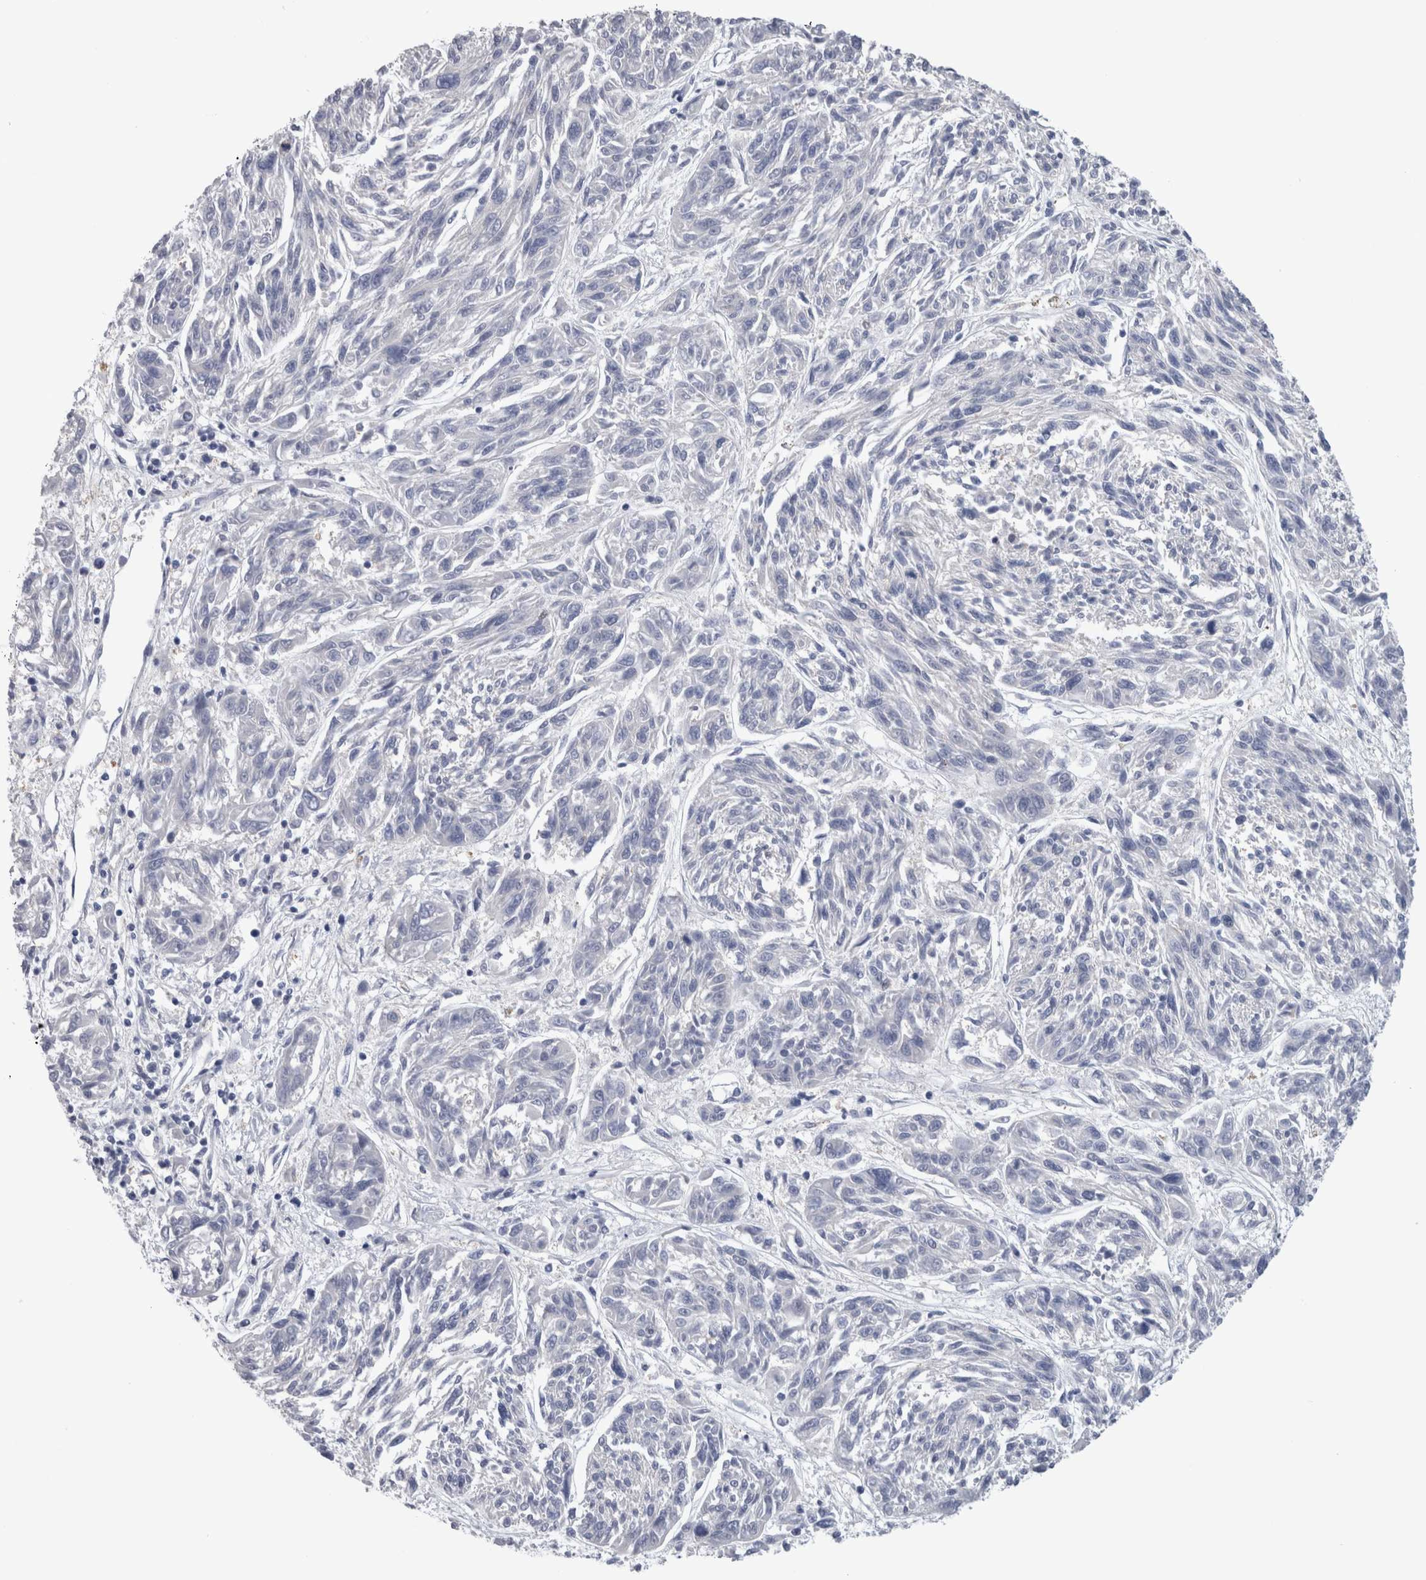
{"staining": {"intensity": "negative", "quantity": "none", "location": "none"}, "tissue": "melanoma", "cell_type": "Tumor cells", "image_type": "cancer", "snomed": [{"axis": "morphology", "description": "Malignant melanoma, NOS"}, {"axis": "topography", "description": "Skin"}], "caption": "The IHC histopathology image has no significant staining in tumor cells of melanoma tissue.", "gene": "CA8", "patient": {"sex": "male", "age": 53}}